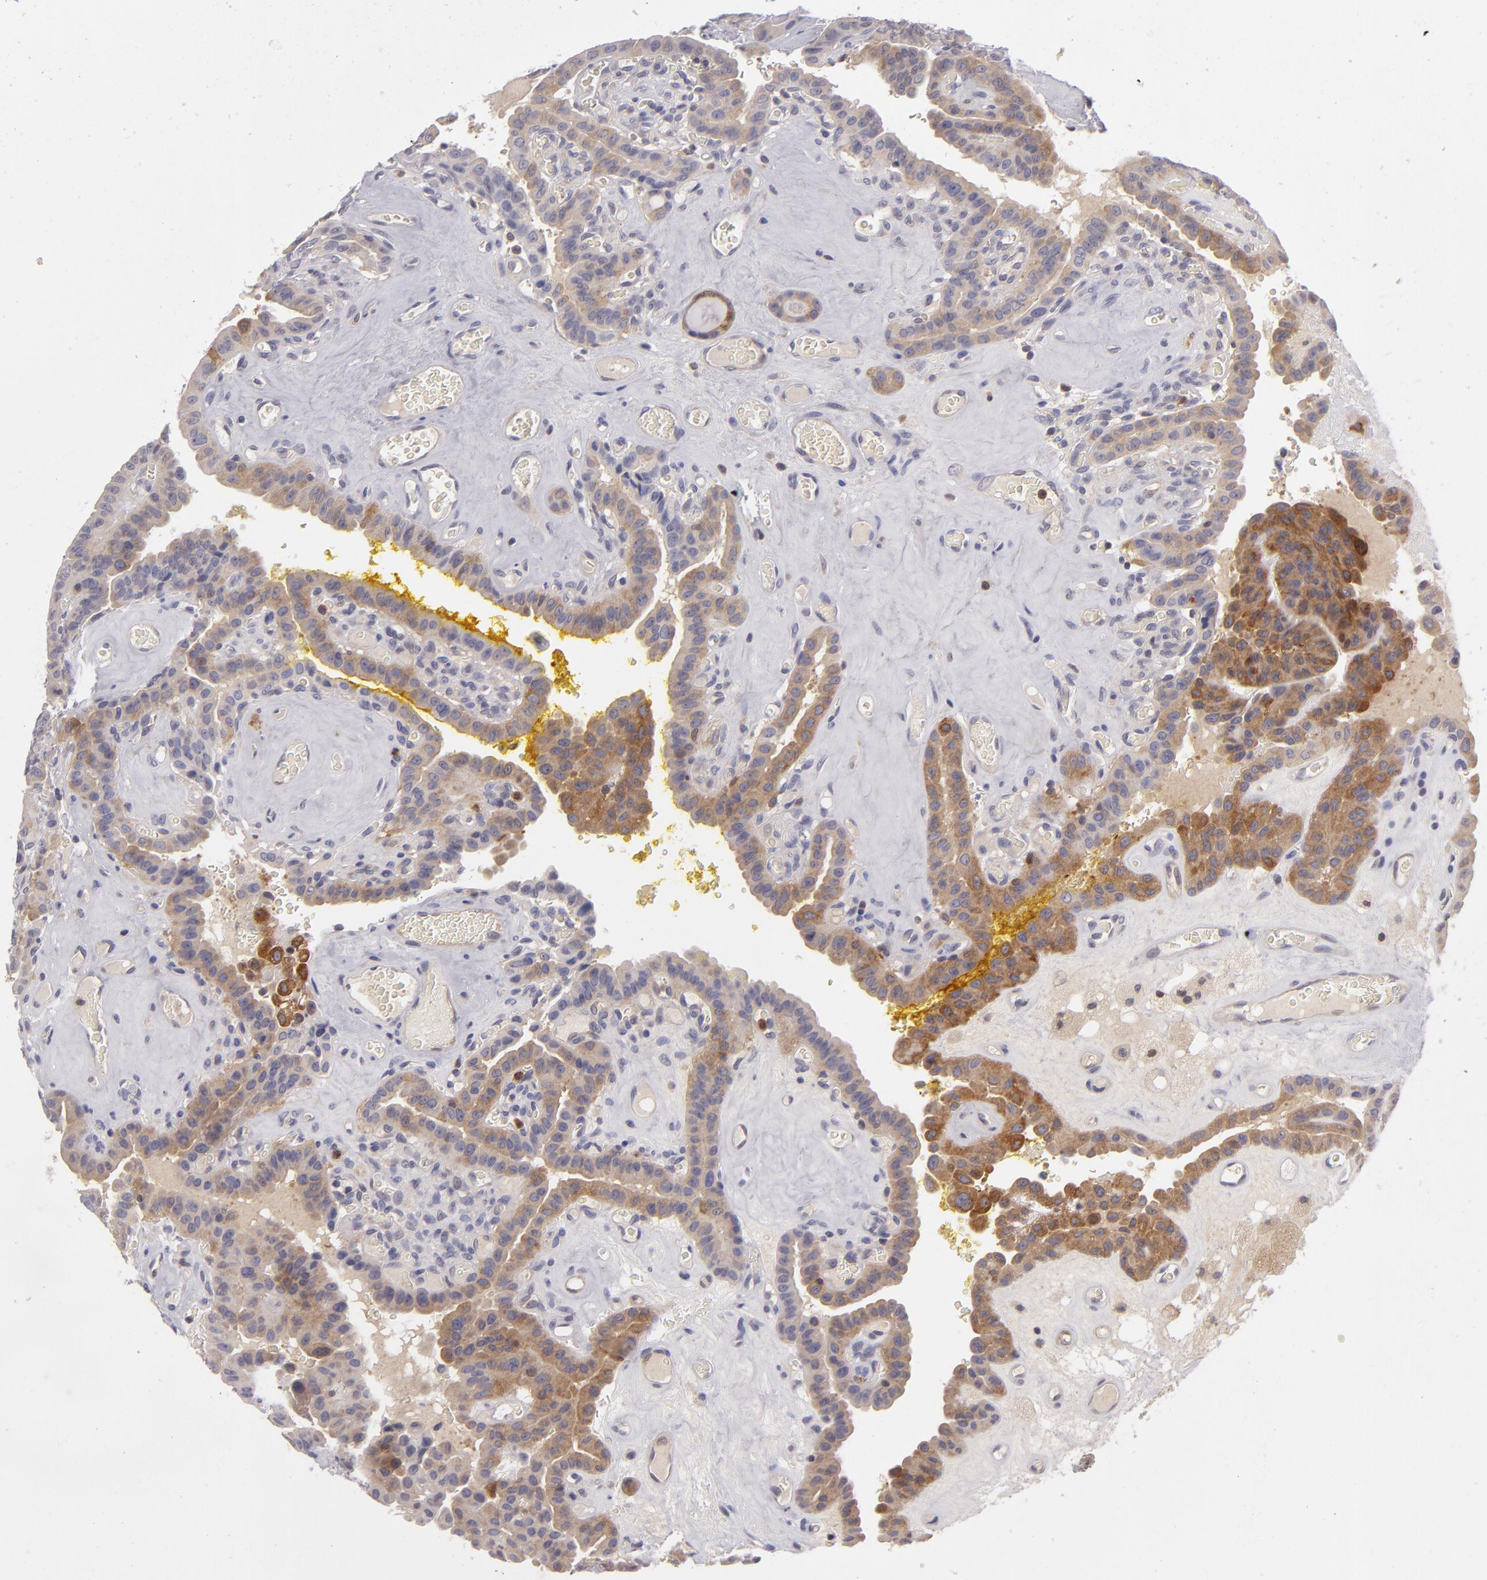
{"staining": {"intensity": "moderate", "quantity": ">75%", "location": "cytoplasmic/membranous"}, "tissue": "thyroid cancer", "cell_type": "Tumor cells", "image_type": "cancer", "snomed": [{"axis": "morphology", "description": "Papillary adenocarcinoma, NOS"}, {"axis": "topography", "description": "Thyroid gland"}], "caption": "This image reveals thyroid cancer (papillary adenocarcinoma) stained with IHC to label a protein in brown. The cytoplasmic/membranous of tumor cells show moderate positivity for the protein. Nuclei are counter-stained blue.", "gene": "MMP10", "patient": {"sex": "male", "age": 87}}